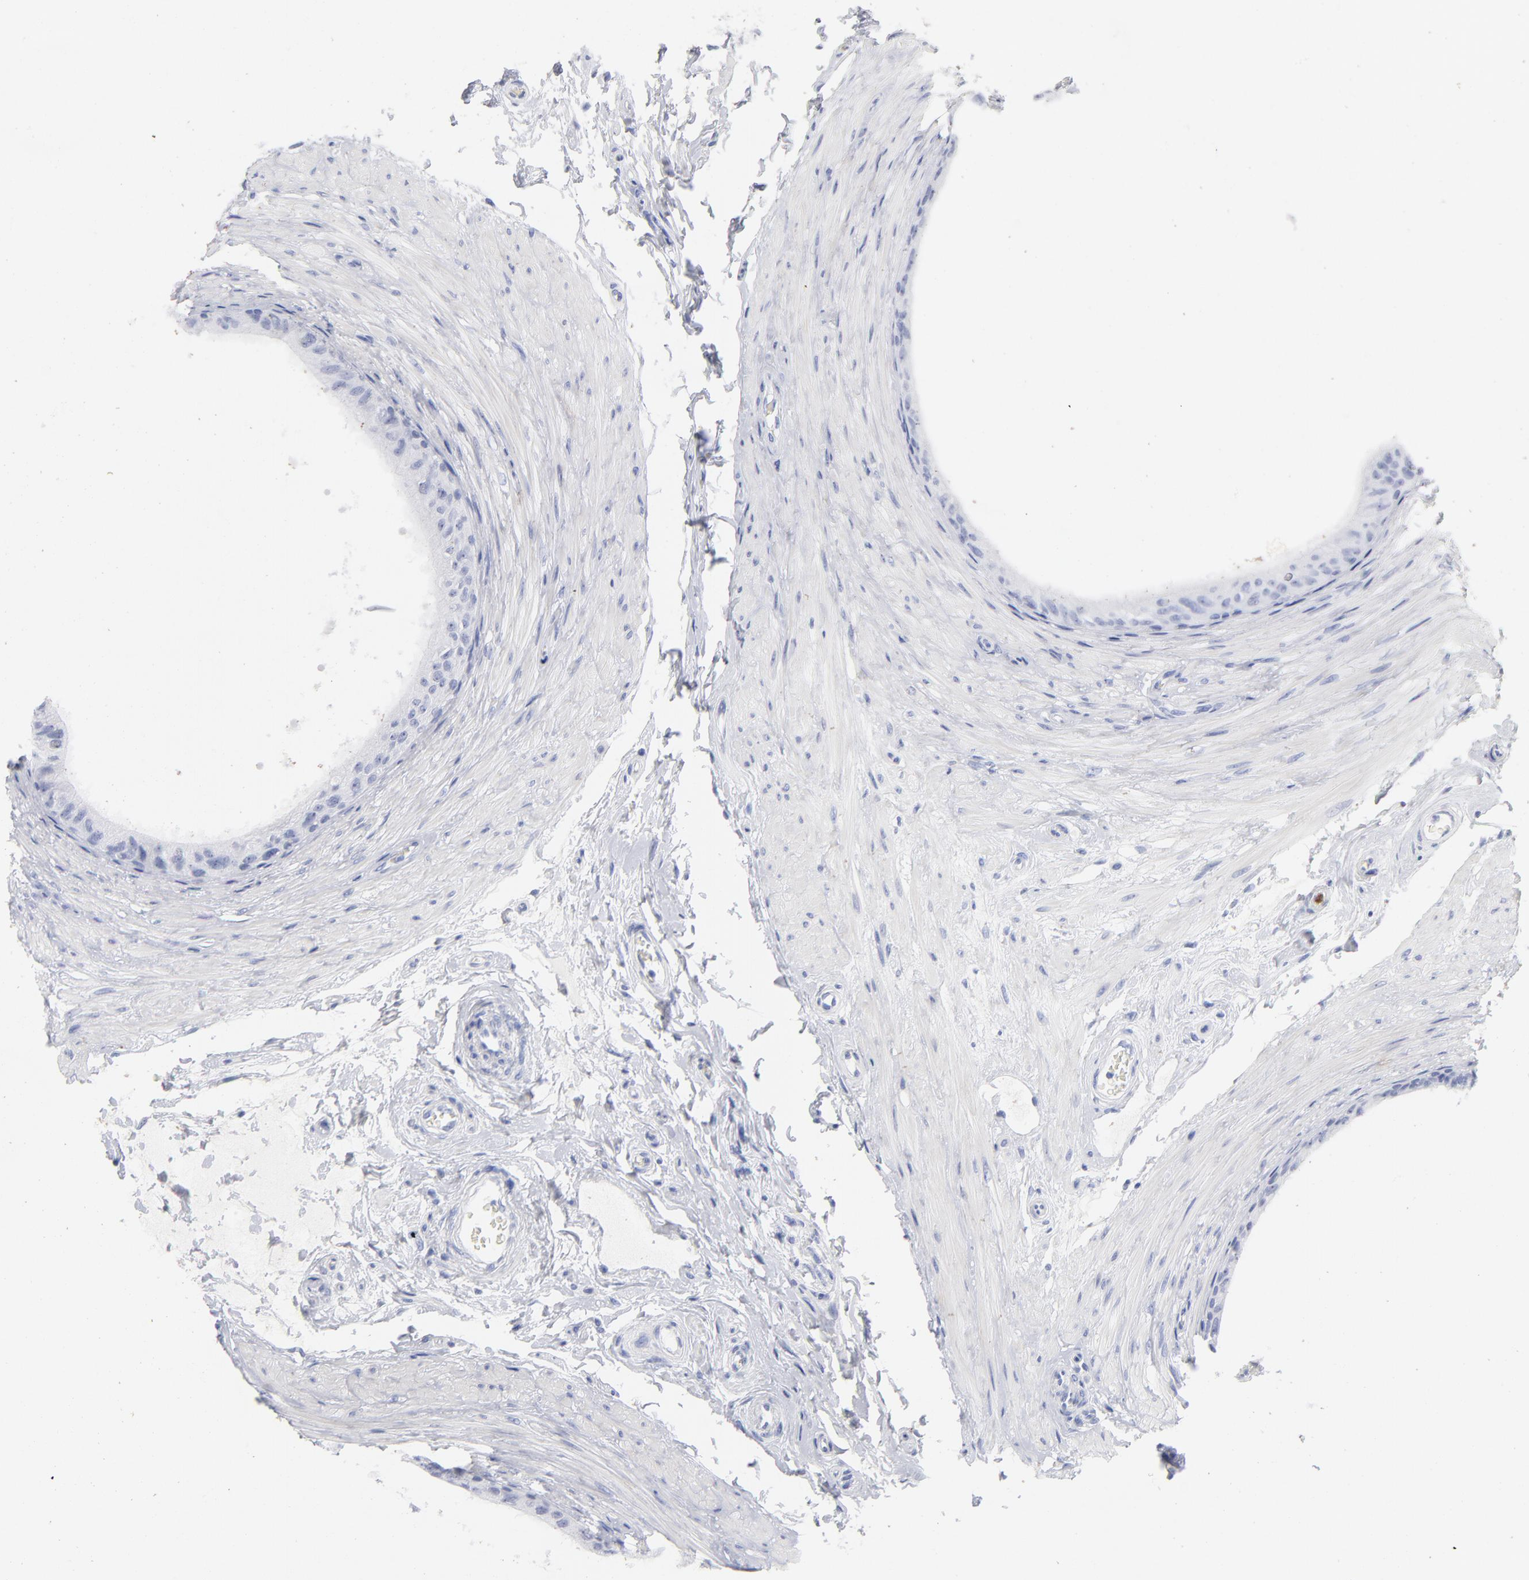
{"staining": {"intensity": "negative", "quantity": "none", "location": "none"}, "tissue": "epididymis", "cell_type": "Glandular cells", "image_type": "normal", "snomed": [{"axis": "morphology", "description": "Normal tissue, NOS"}, {"axis": "topography", "description": "Epididymis"}], "caption": "High power microscopy micrograph of an immunohistochemistry photomicrograph of benign epididymis, revealing no significant positivity in glandular cells.", "gene": "ARG1", "patient": {"sex": "male", "age": 68}}